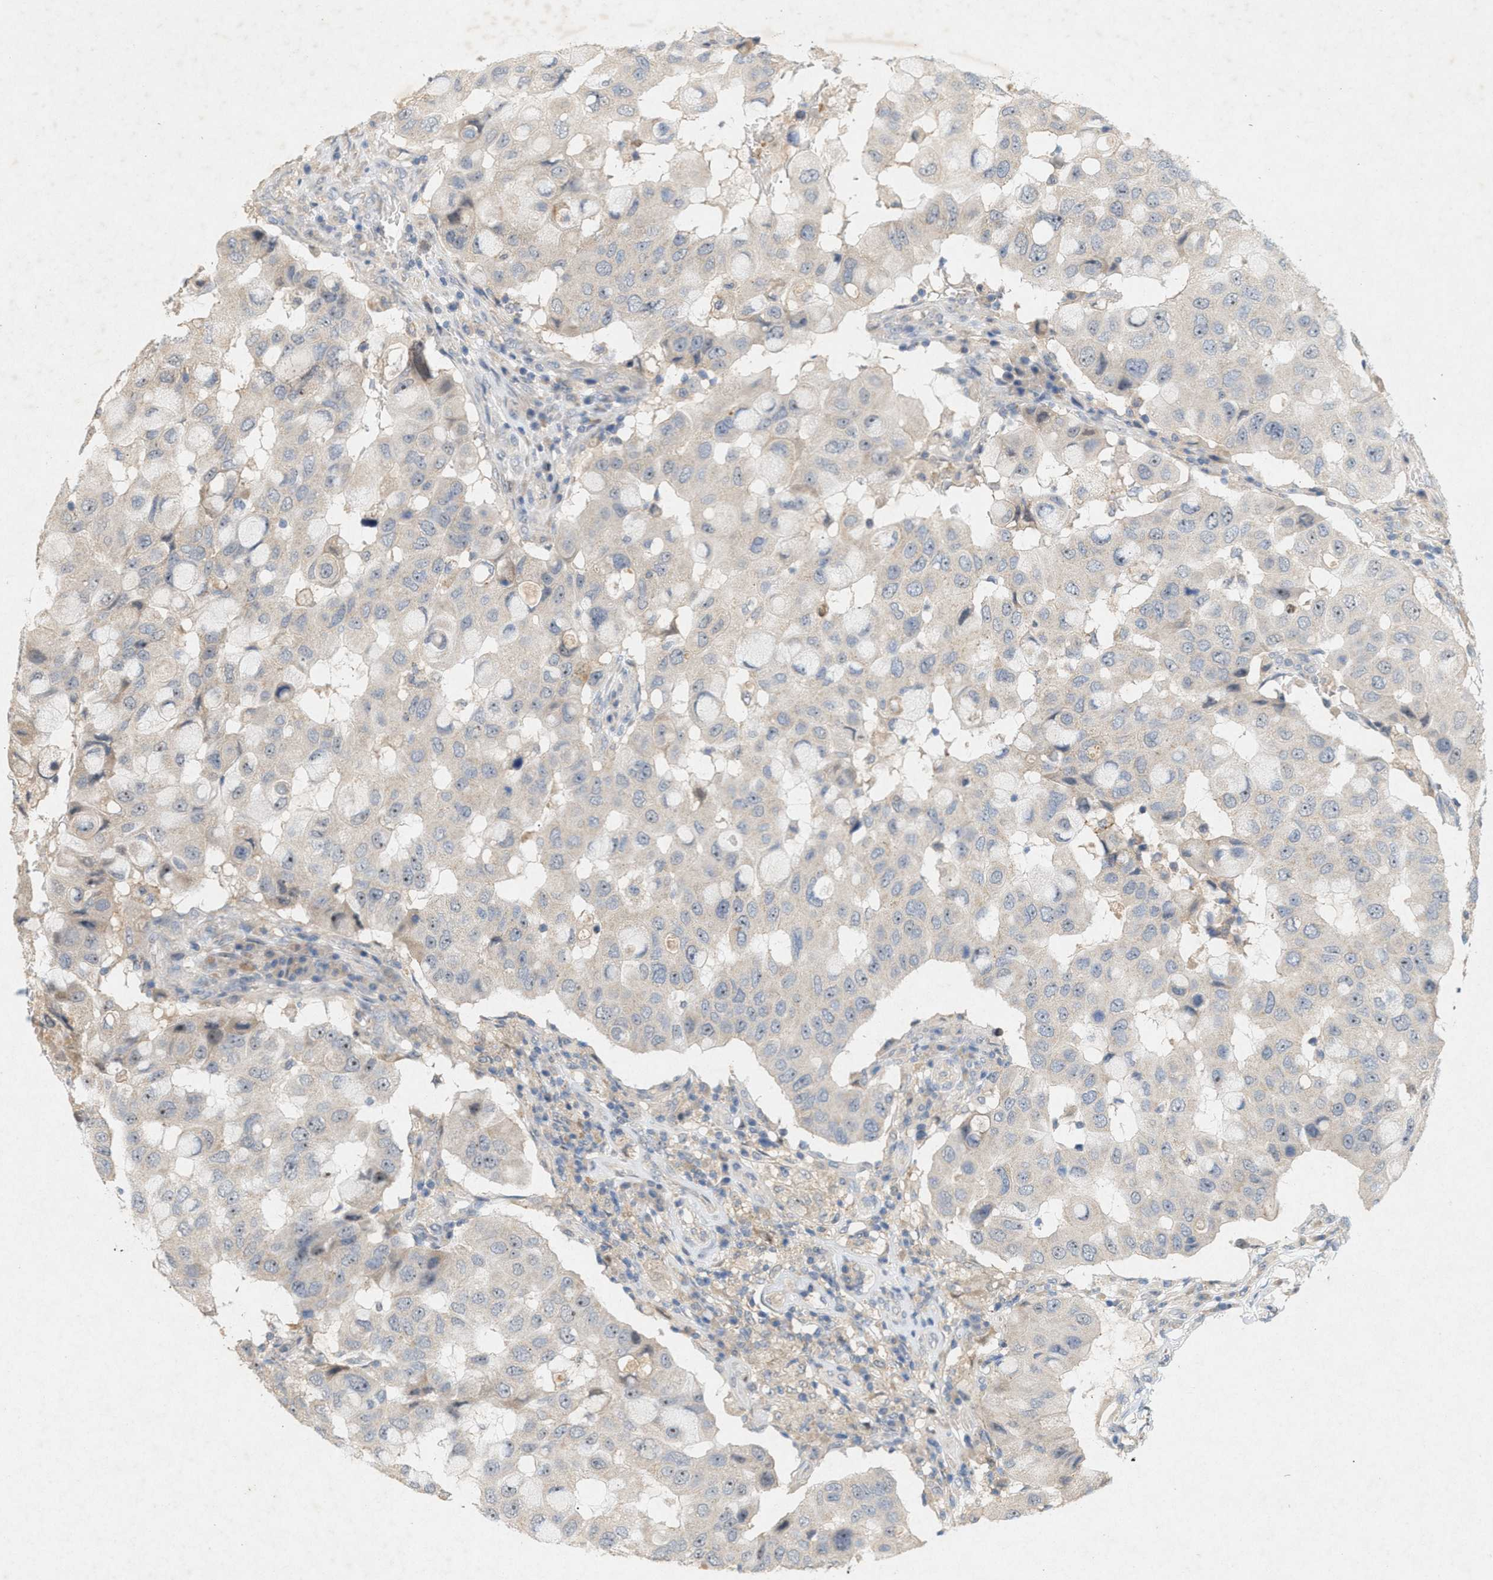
{"staining": {"intensity": "negative", "quantity": "none", "location": "none"}, "tissue": "breast cancer", "cell_type": "Tumor cells", "image_type": "cancer", "snomed": [{"axis": "morphology", "description": "Duct carcinoma"}, {"axis": "topography", "description": "Breast"}], "caption": "The photomicrograph demonstrates no staining of tumor cells in breast cancer (infiltrating ductal carcinoma).", "gene": "DCAF7", "patient": {"sex": "female", "age": 27}}